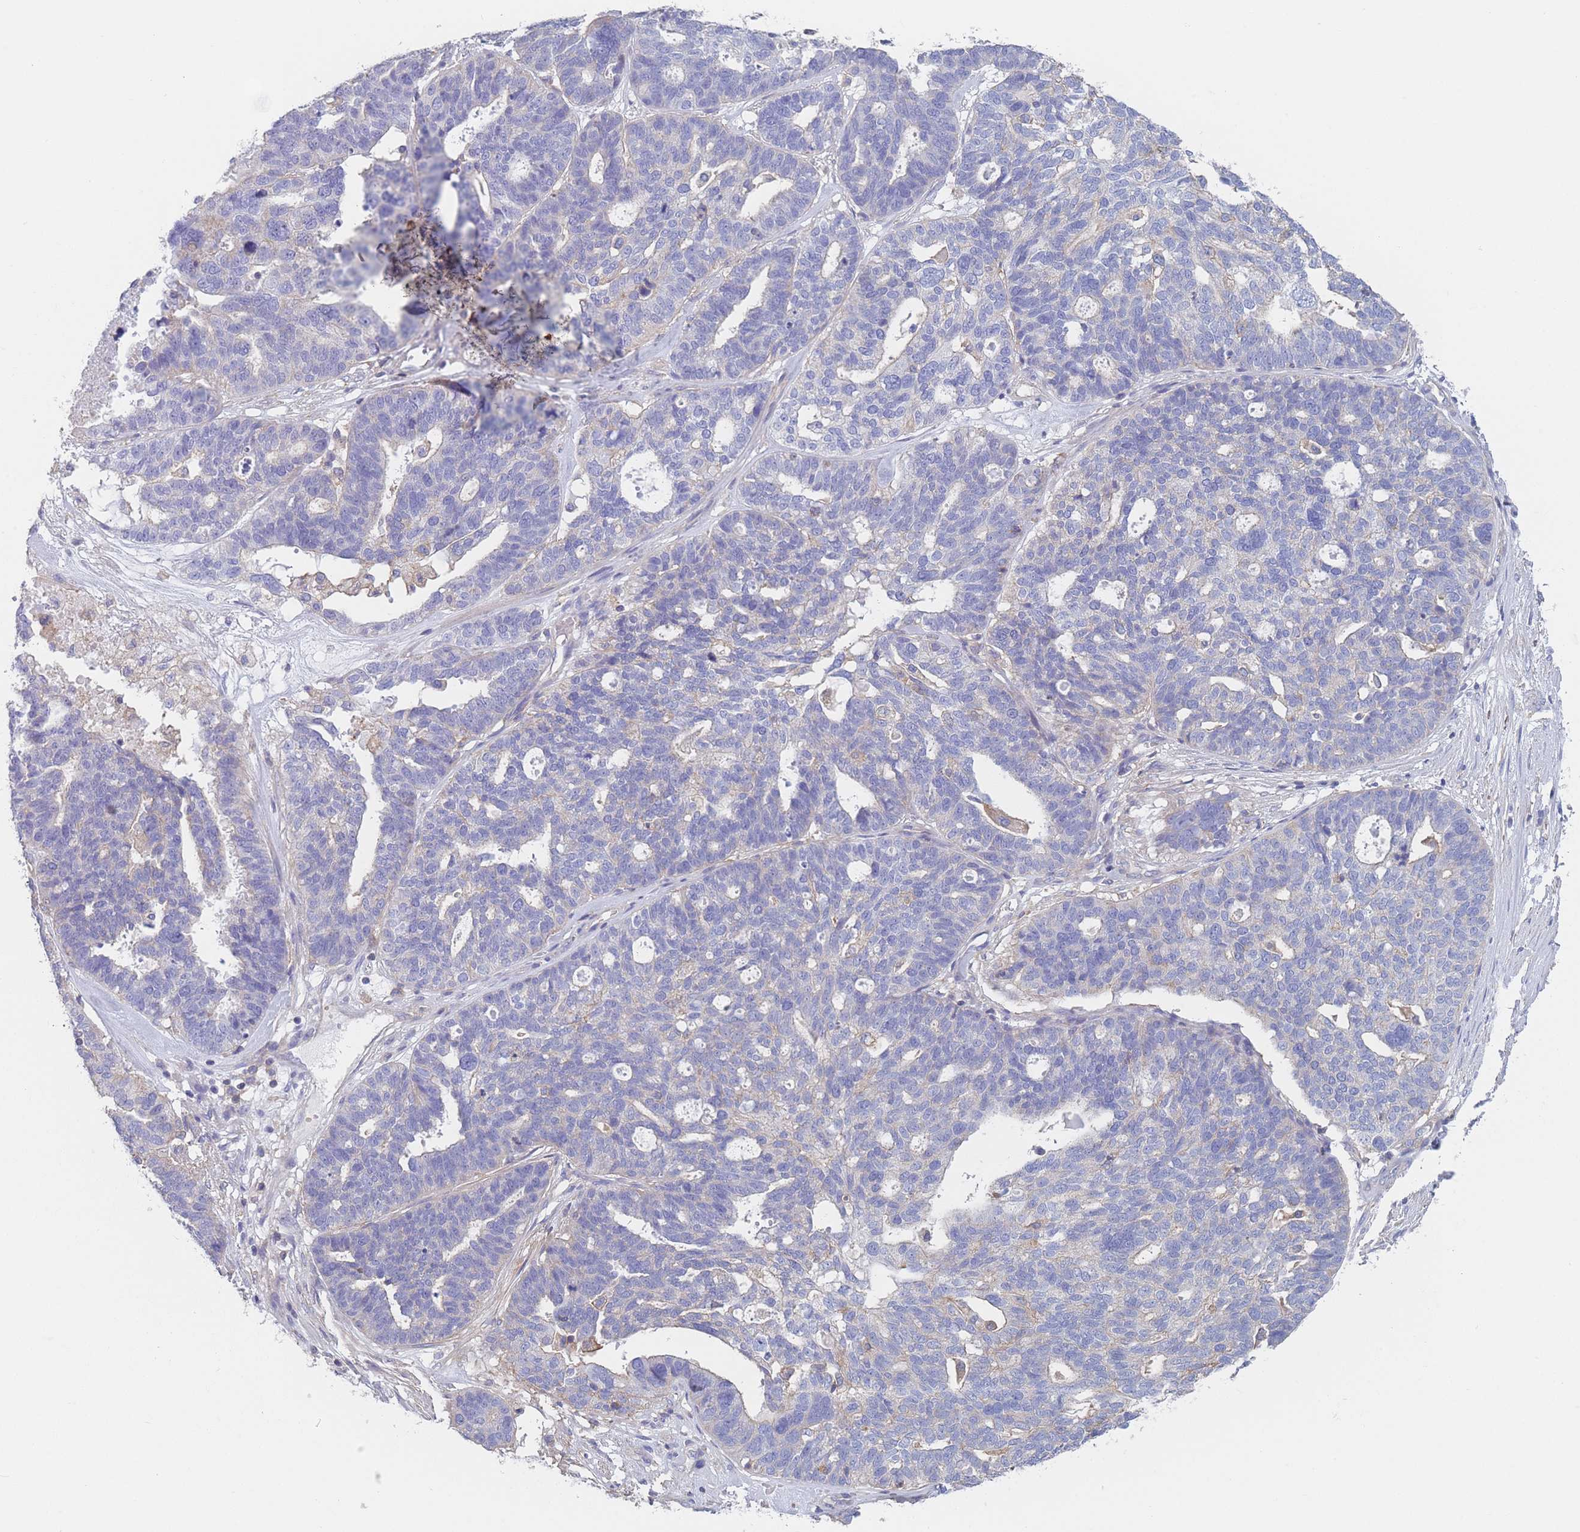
{"staining": {"intensity": "negative", "quantity": "none", "location": "none"}, "tissue": "ovarian cancer", "cell_type": "Tumor cells", "image_type": "cancer", "snomed": [{"axis": "morphology", "description": "Cystadenocarcinoma, serous, NOS"}, {"axis": "topography", "description": "Ovary"}], "caption": "A micrograph of human ovarian cancer is negative for staining in tumor cells. Brightfield microscopy of immunohistochemistry (IHC) stained with DAB (3,3'-diaminobenzidine) (brown) and hematoxylin (blue), captured at high magnification.", "gene": "ADH1A", "patient": {"sex": "female", "age": 59}}